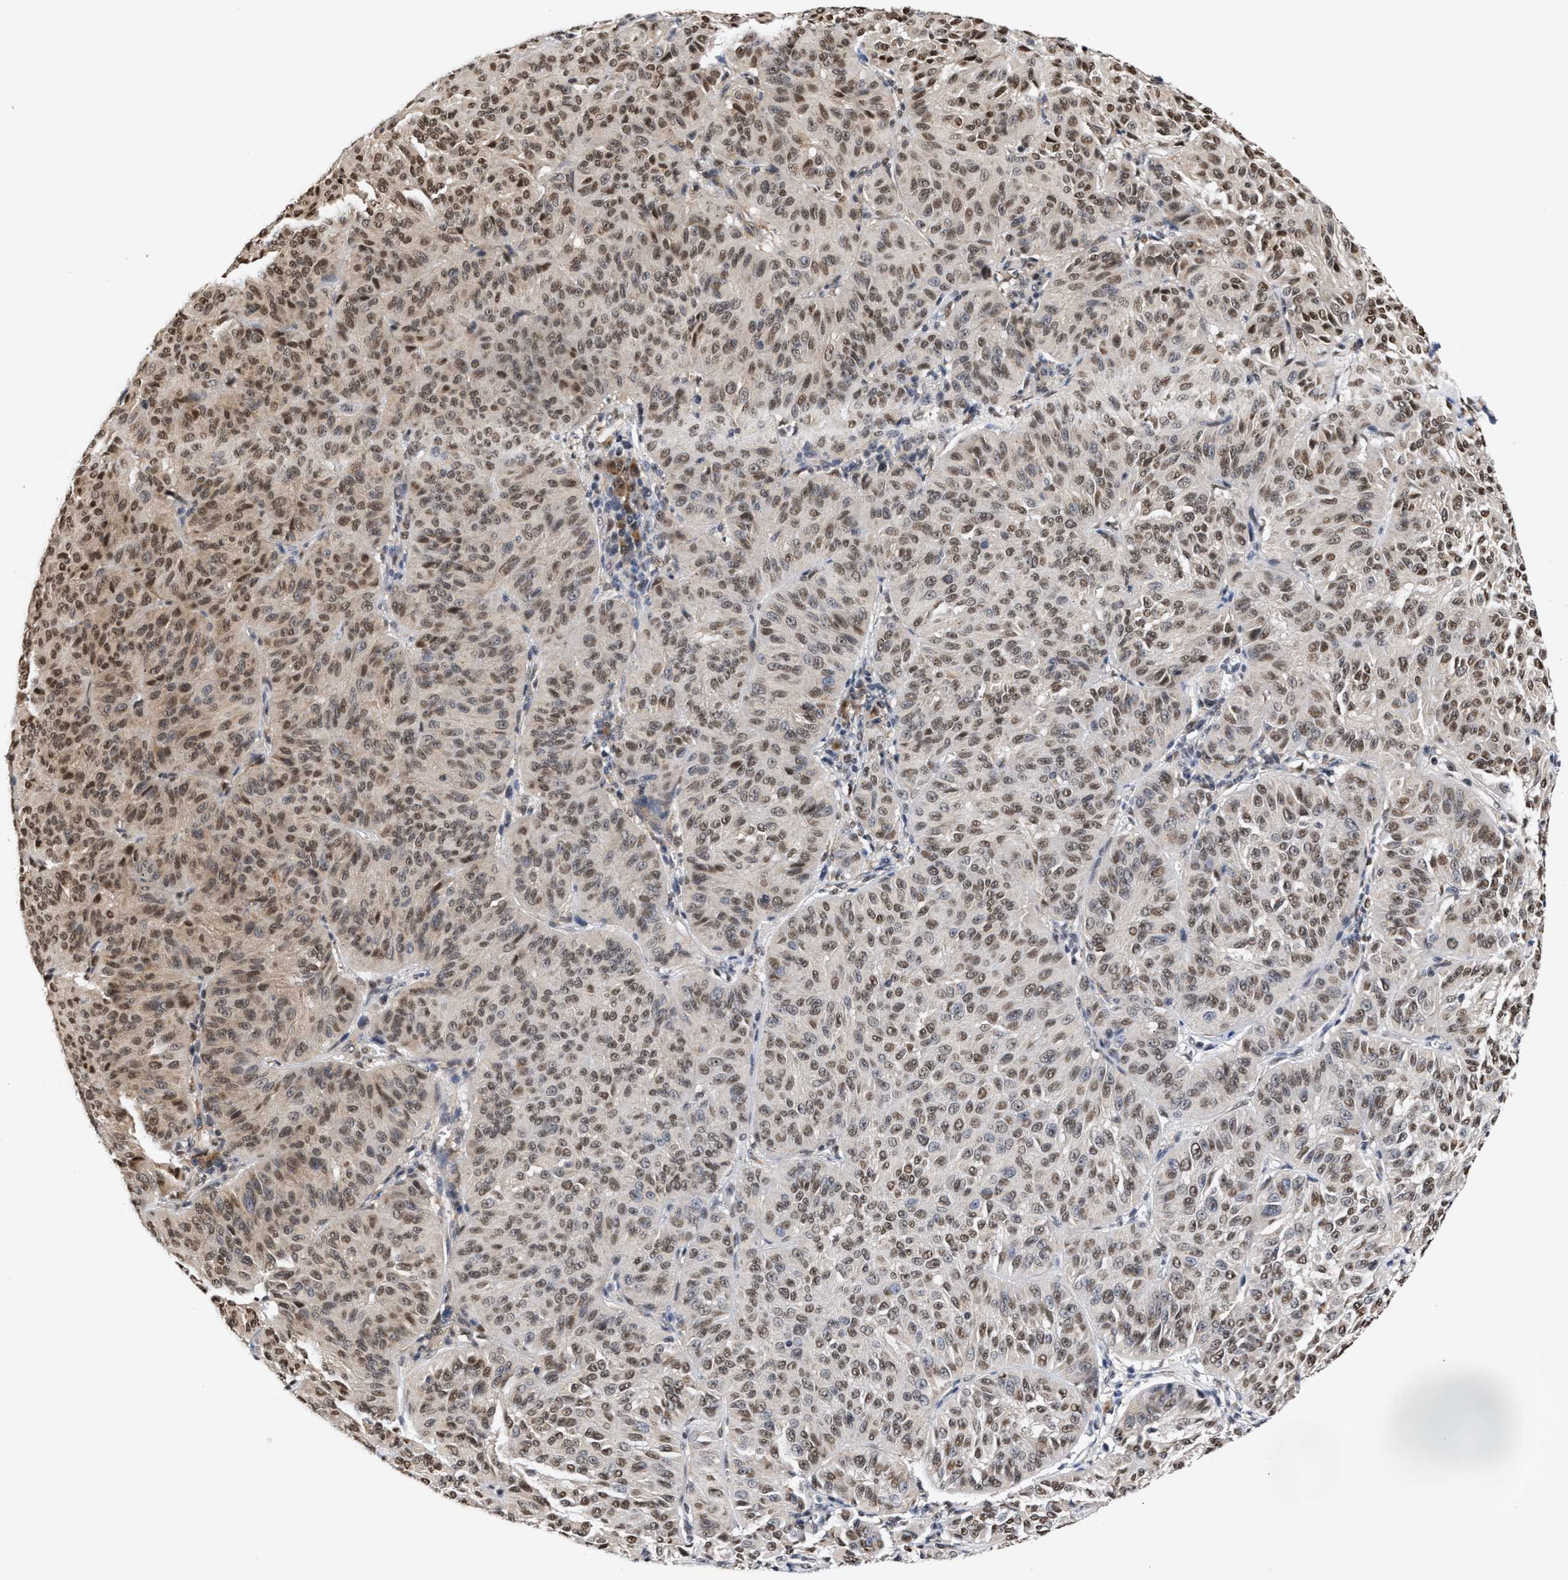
{"staining": {"intensity": "weak", "quantity": ">75%", "location": "cytoplasmic/membranous,nuclear"}, "tissue": "melanoma", "cell_type": "Tumor cells", "image_type": "cancer", "snomed": [{"axis": "morphology", "description": "Malignant melanoma, NOS"}, {"axis": "topography", "description": "Skin"}], "caption": "Immunohistochemical staining of malignant melanoma shows weak cytoplasmic/membranous and nuclear protein staining in approximately >75% of tumor cells.", "gene": "CLIP2", "patient": {"sex": "female", "age": 72}}